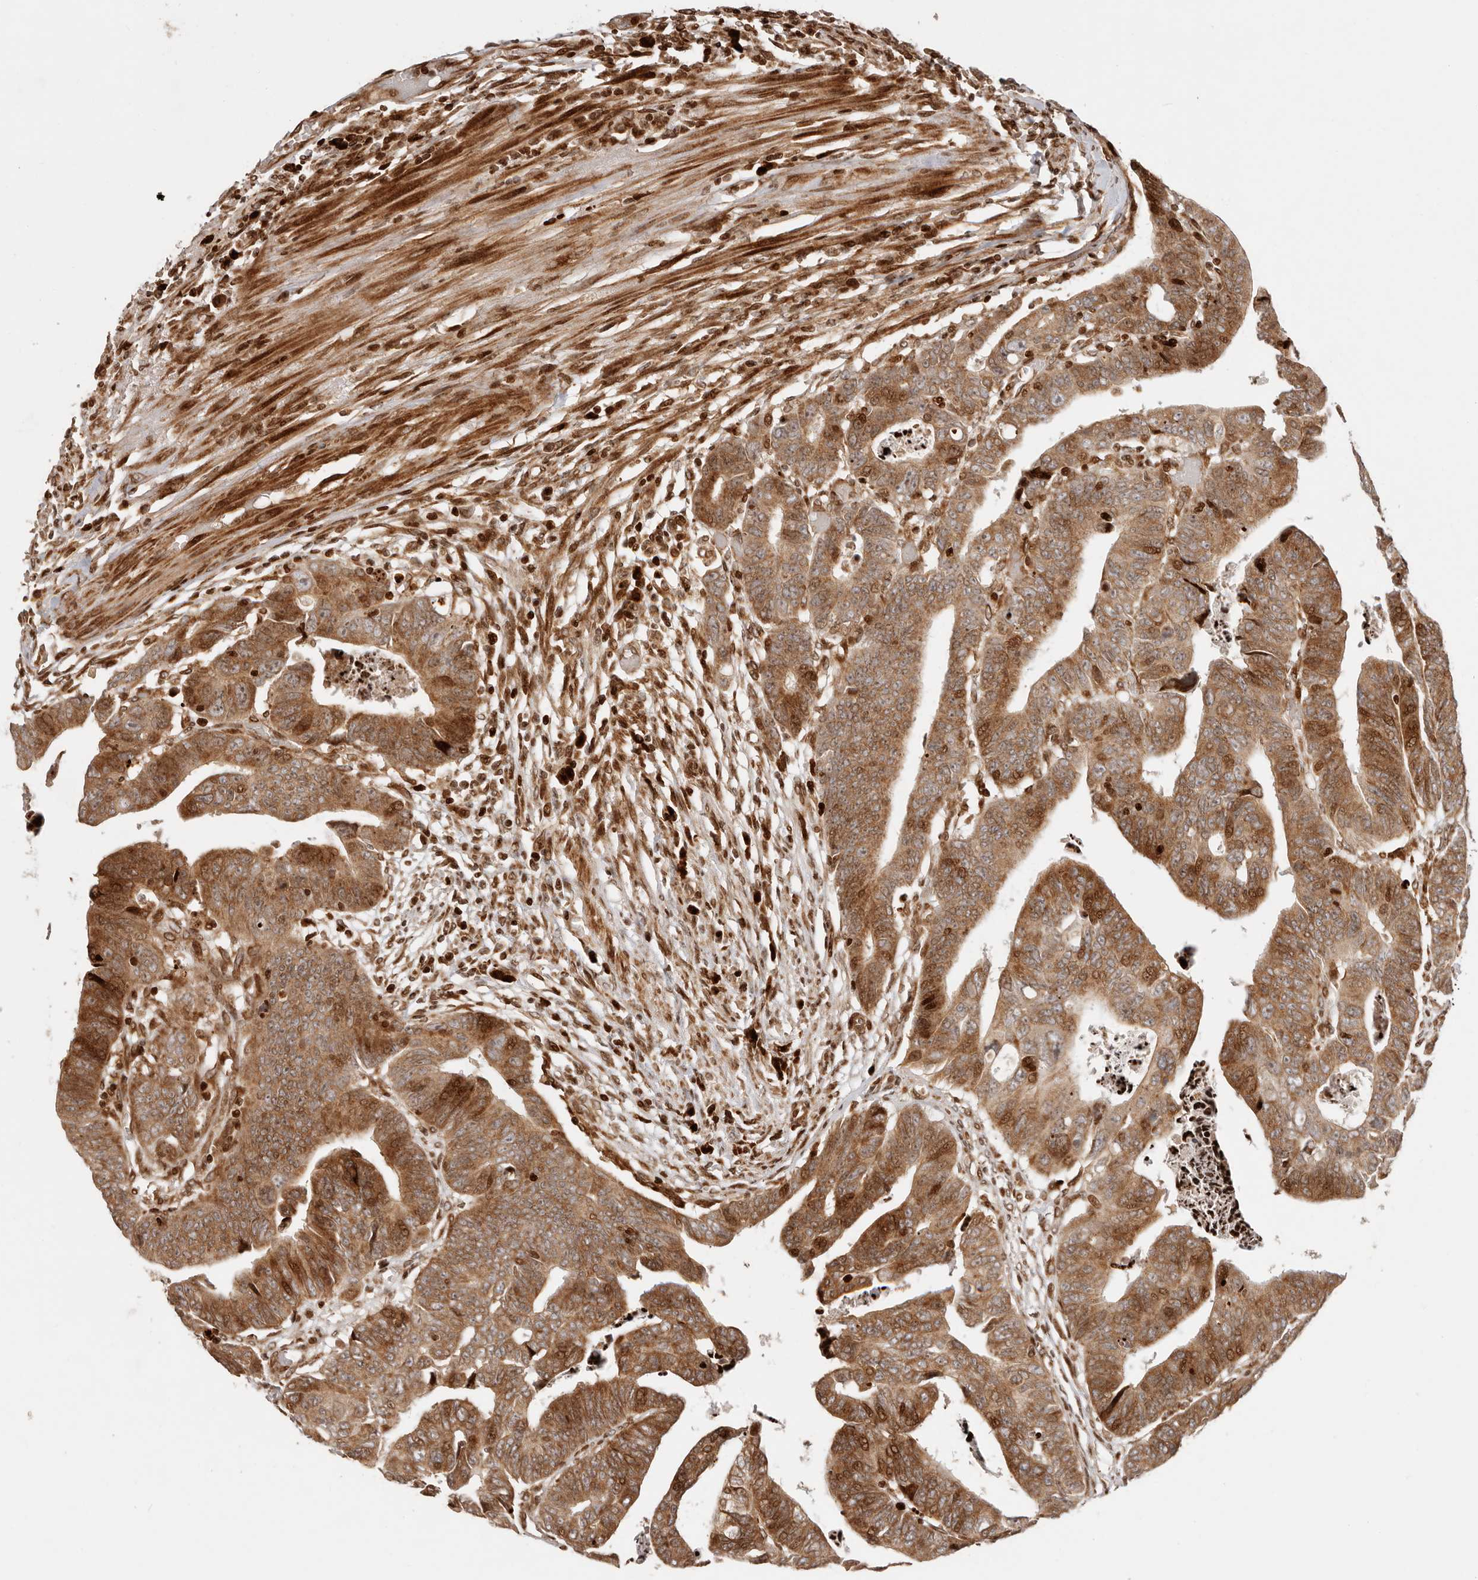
{"staining": {"intensity": "strong", "quantity": ">75%", "location": "cytoplasmic/membranous,nuclear"}, "tissue": "colorectal cancer", "cell_type": "Tumor cells", "image_type": "cancer", "snomed": [{"axis": "morphology", "description": "Adenocarcinoma, NOS"}, {"axis": "topography", "description": "Rectum"}], "caption": "Human colorectal cancer (adenocarcinoma) stained with a protein marker displays strong staining in tumor cells.", "gene": "TRIM4", "patient": {"sex": "female", "age": 65}}